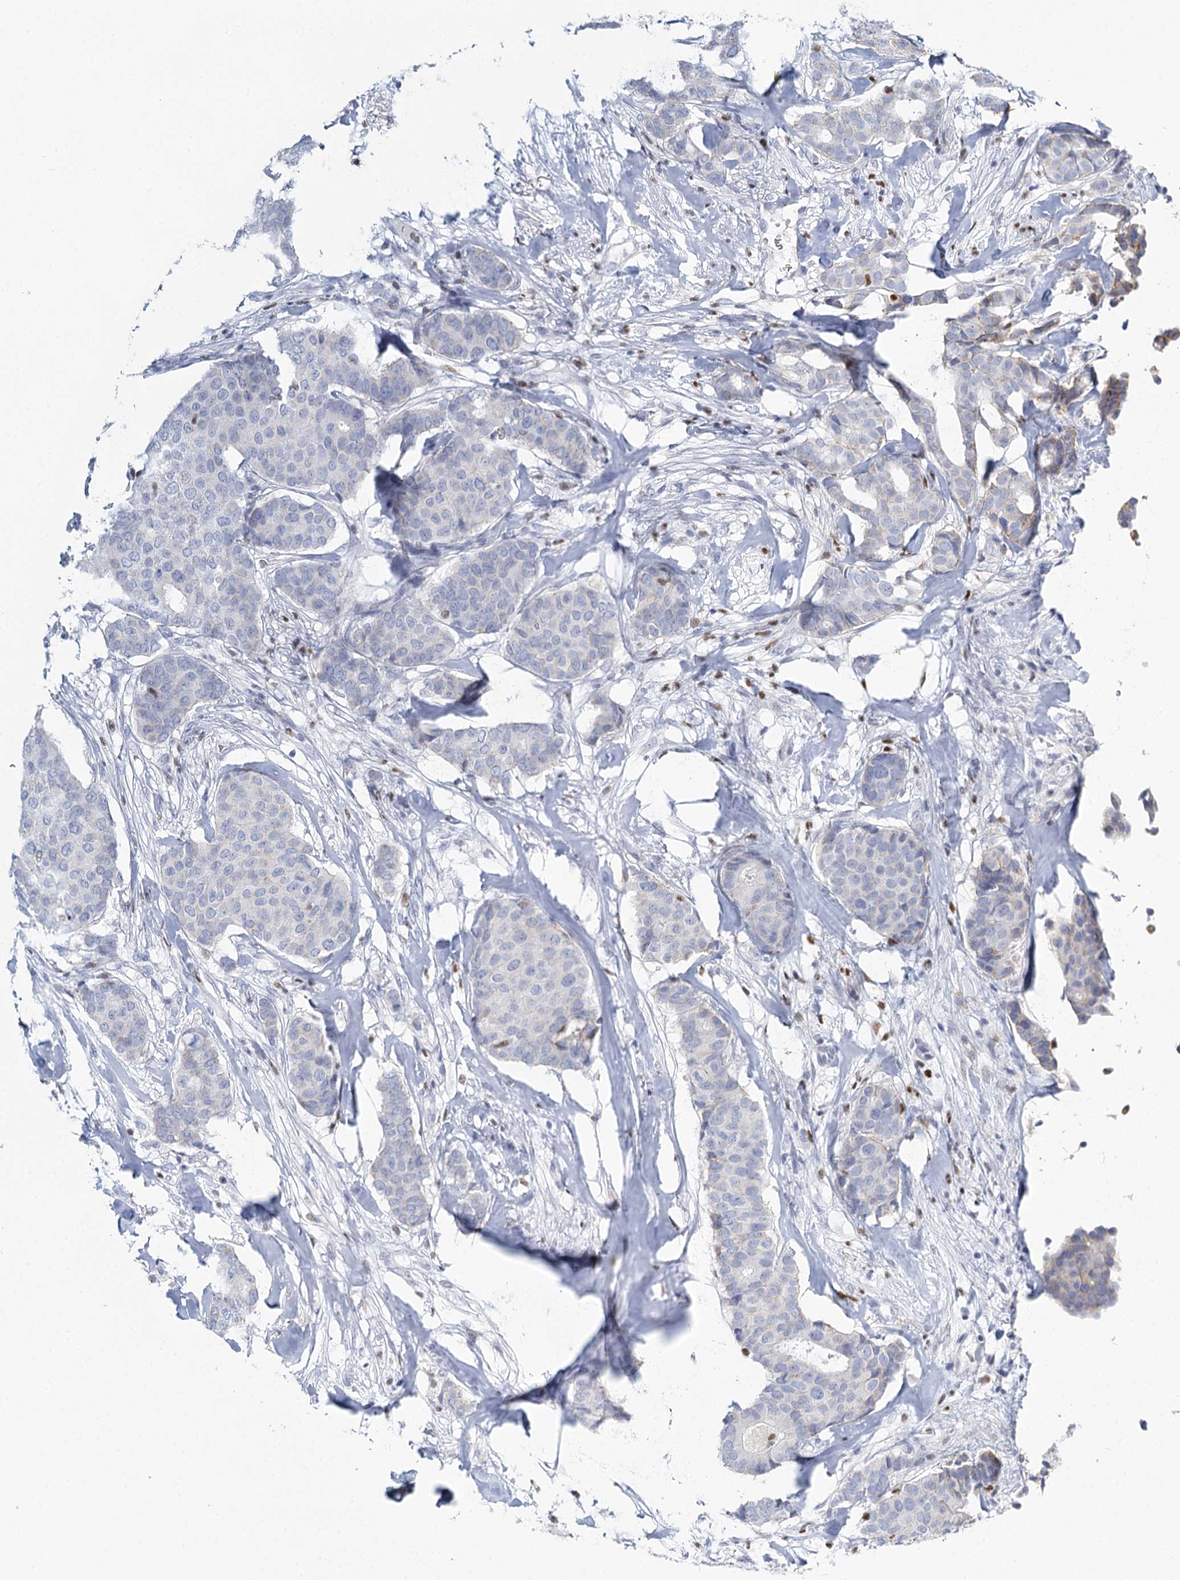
{"staining": {"intensity": "negative", "quantity": "none", "location": "none"}, "tissue": "breast cancer", "cell_type": "Tumor cells", "image_type": "cancer", "snomed": [{"axis": "morphology", "description": "Duct carcinoma"}, {"axis": "topography", "description": "Breast"}], "caption": "Immunohistochemical staining of human infiltrating ductal carcinoma (breast) exhibits no significant staining in tumor cells.", "gene": "IGSF3", "patient": {"sex": "female", "age": 75}}